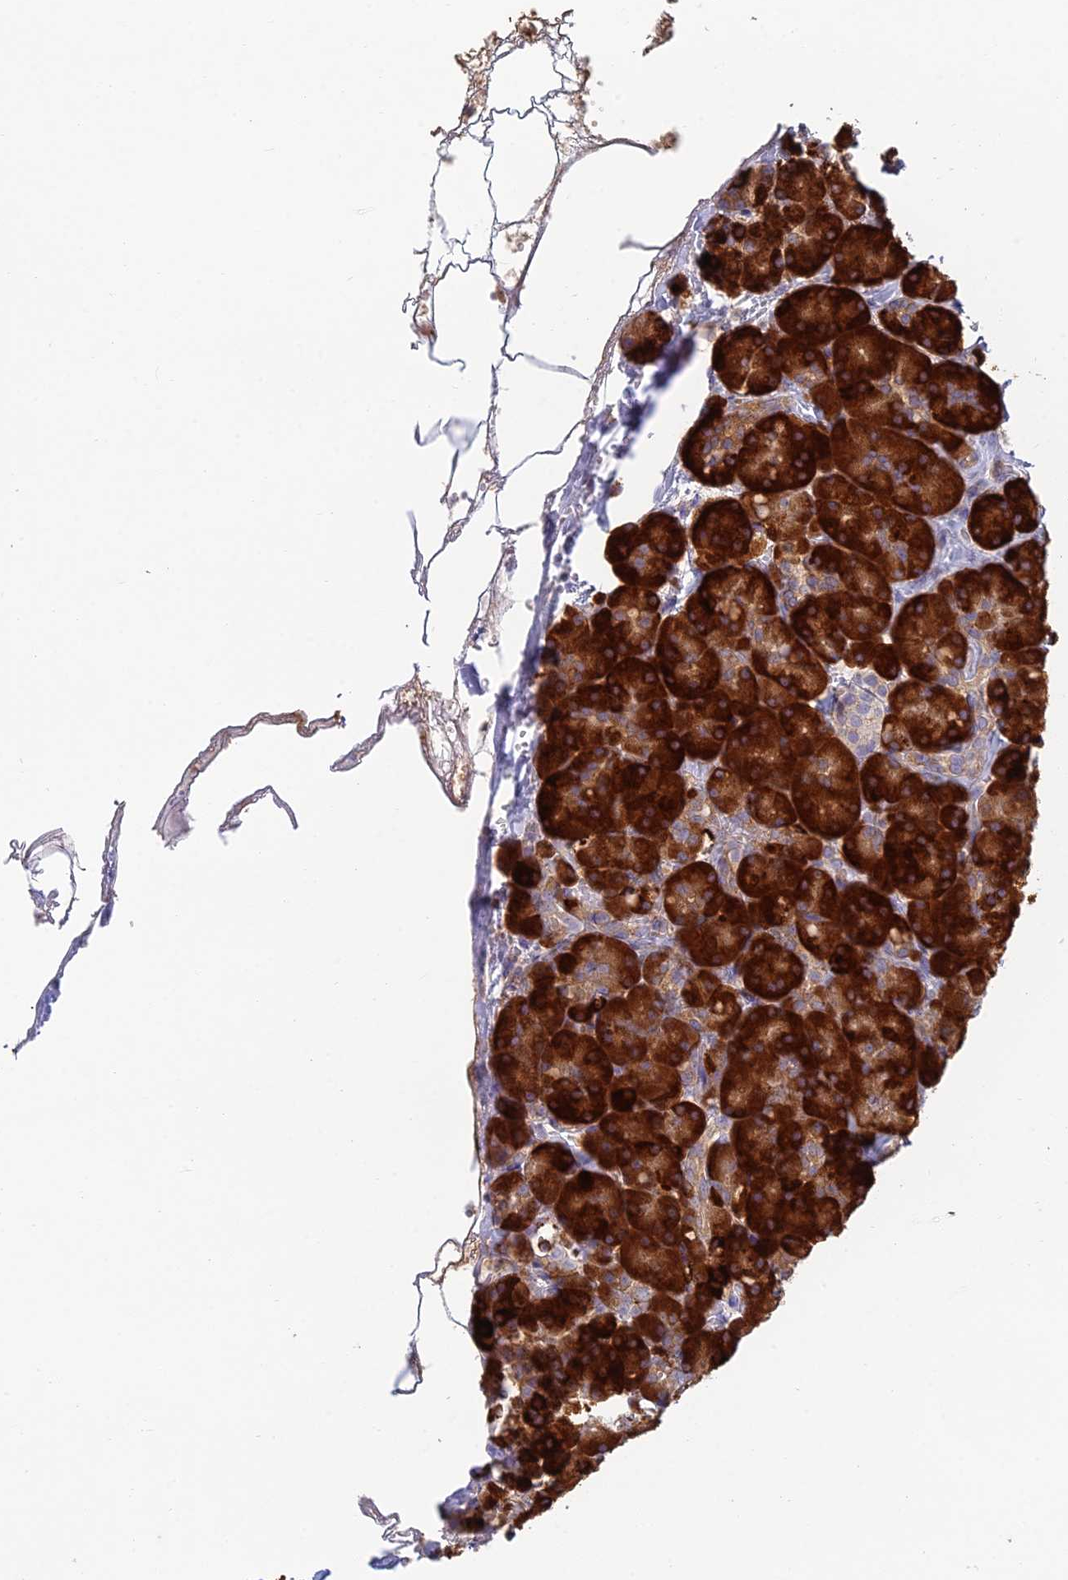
{"staining": {"intensity": "strong", "quantity": ">75%", "location": "cytoplasmic/membranous"}, "tissue": "pancreas", "cell_type": "Exocrine glandular cells", "image_type": "normal", "snomed": [{"axis": "morphology", "description": "Normal tissue, NOS"}, {"axis": "topography", "description": "Pancreas"}], "caption": "An immunohistochemistry (IHC) image of unremarkable tissue is shown. Protein staining in brown highlights strong cytoplasmic/membranous positivity in pancreas within exocrine glandular cells.", "gene": "IFTAP", "patient": {"sex": "male", "age": 36}}